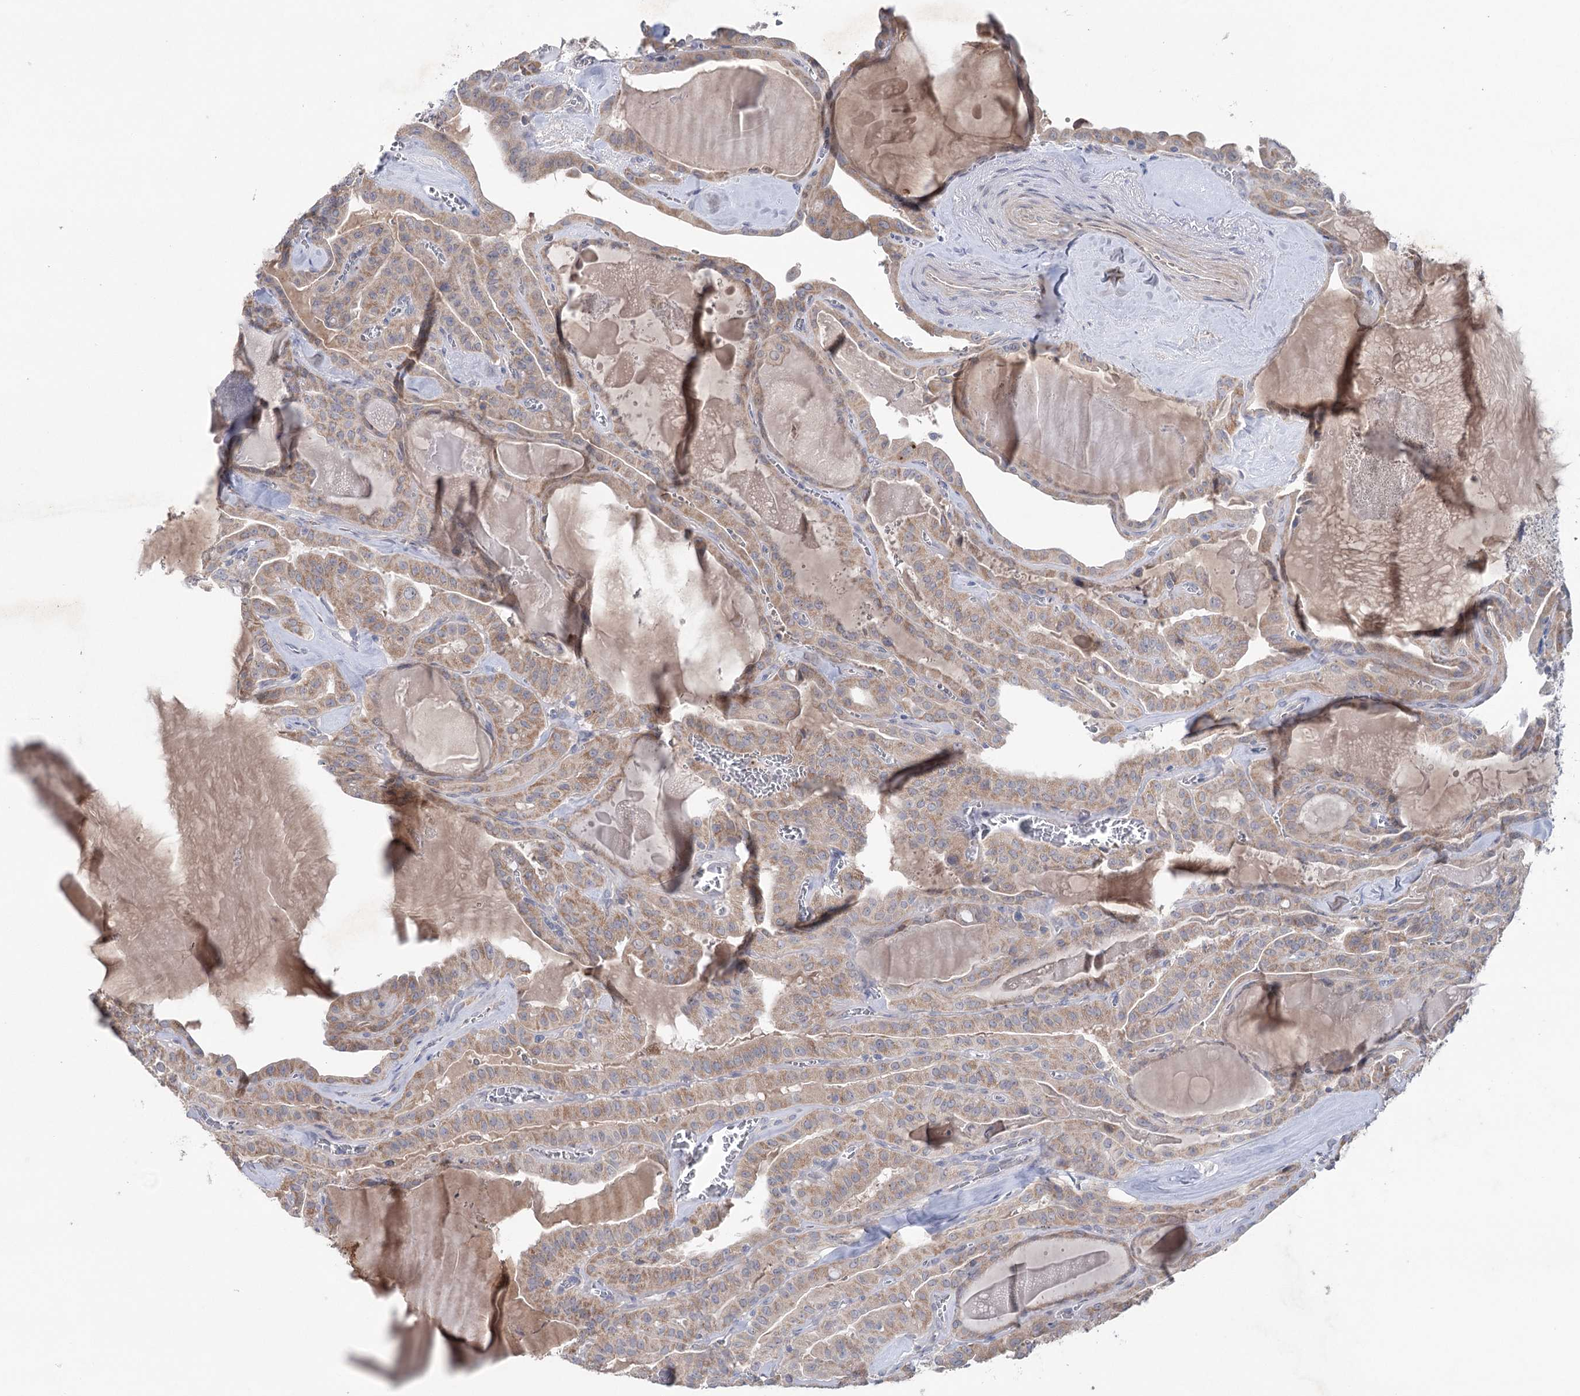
{"staining": {"intensity": "moderate", "quantity": "25%-75%", "location": "cytoplasmic/membranous"}, "tissue": "thyroid cancer", "cell_type": "Tumor cells", "image_type": "cancer", "snomed": [{"axis": "morphology", "description": "Papillary adenocarcinoma, NOS"}, {"axis": "topography", "description": "Thyroid gland"}], "caption": "Tumor cells demonstrate moderate cytoplasmic/membranous expression in approximately 25%-75% of cells in thyroid papillary adenocarcinoma. (DAB = brown stain, brightfield microscopy at high magnification).", "gene": "MTCH2", "patient": {"sex": "male", "age": 52}}